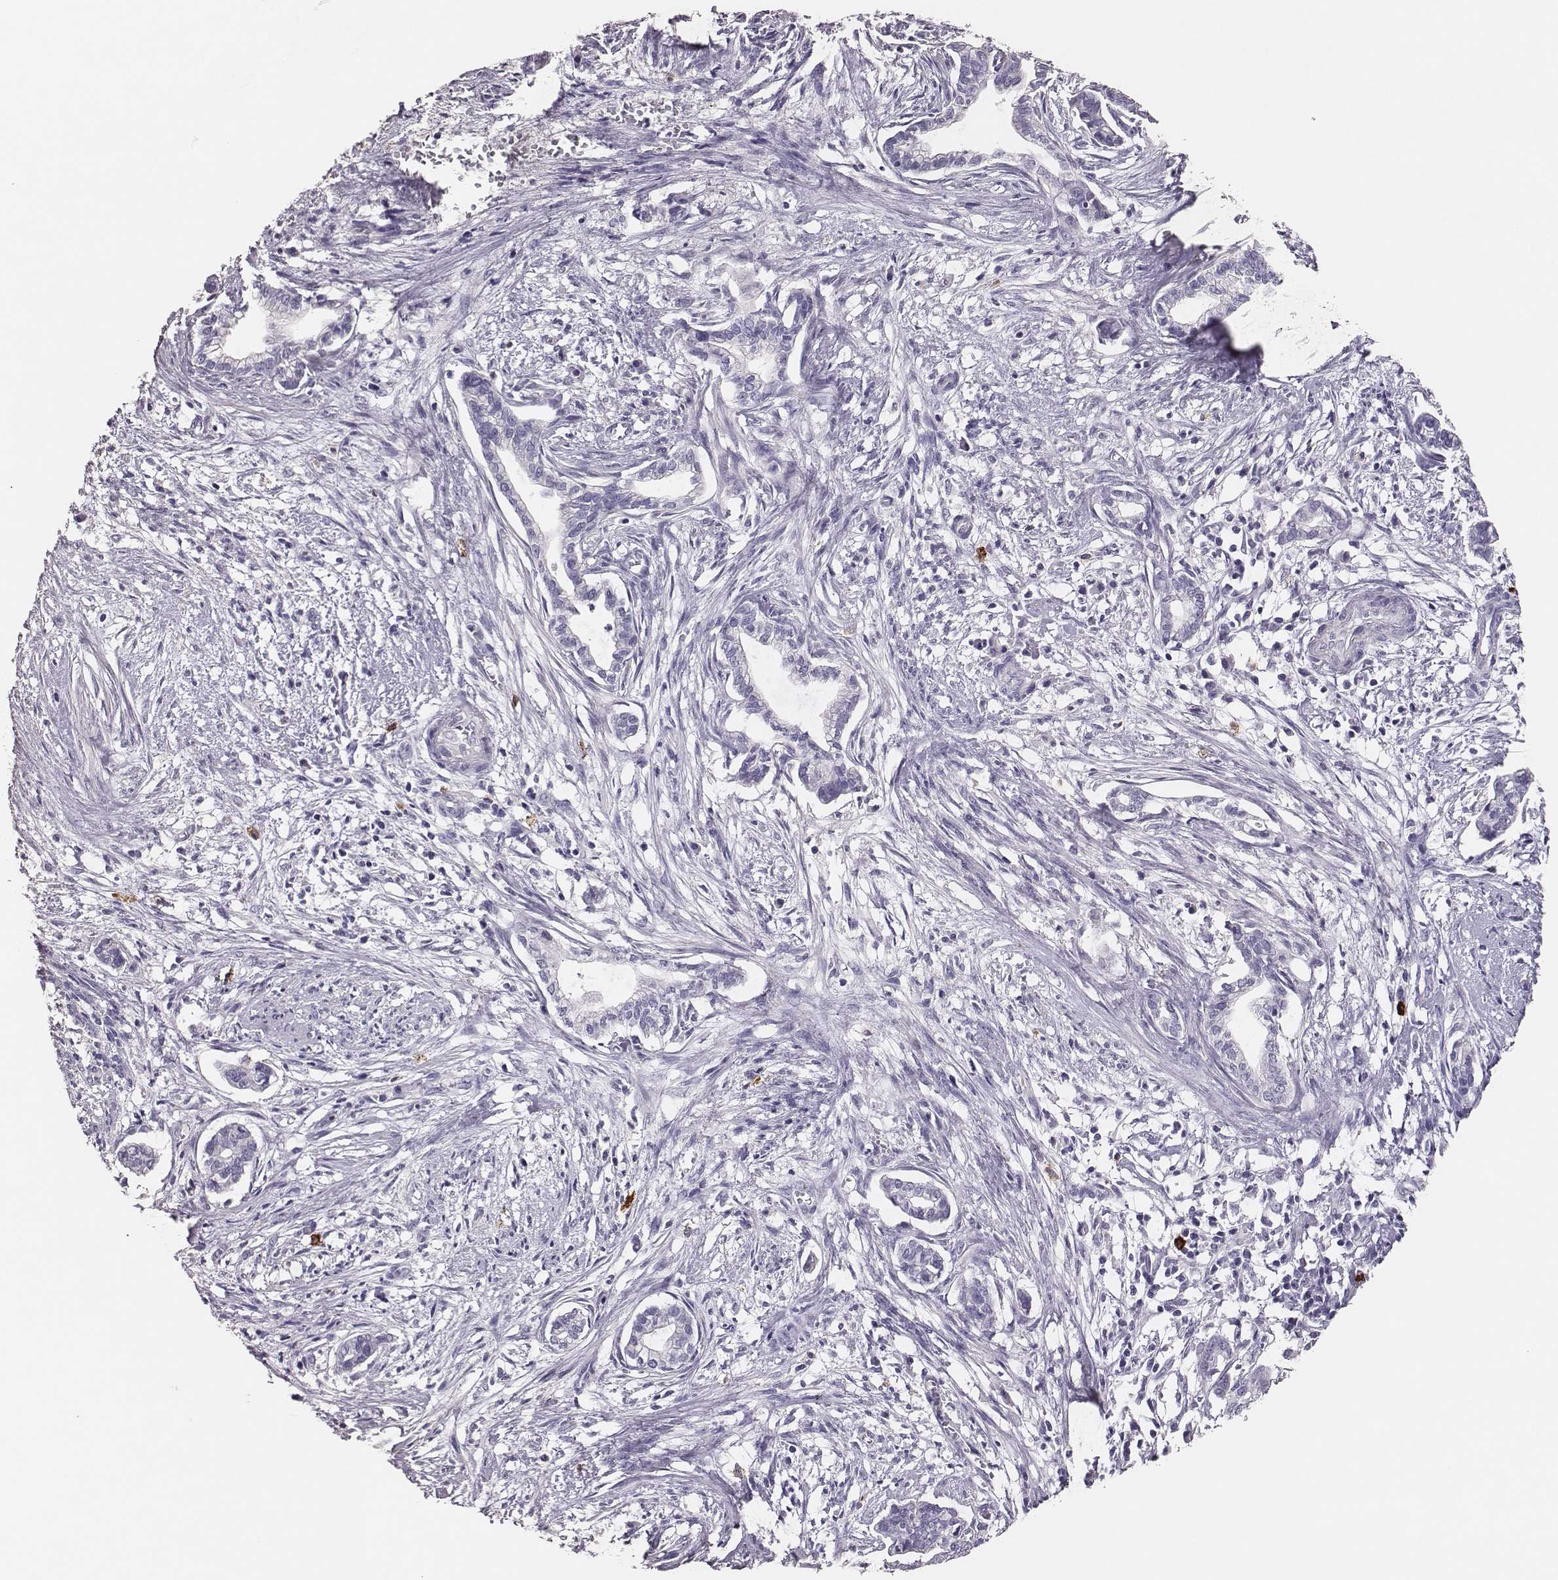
{"staining": {"intensity": "negative", "quantity": "none", "location": "none"}, "tissue": "cervical cancer", "cell_type": "Tumor cells", "image_type": "cancer", "snomed": [{"axis": "morphology", "description": "Adenocarcinoma, NOS"}, {"axis": "topography", "description": "Cervix"}], "caption": "Cervical cancer (adenocarcinoma) was stained to show a protein in brown. There is no significant positivity in tumor cells.", "gene": "P2RY10", "patient": {"sex": "female", "age": 62}}